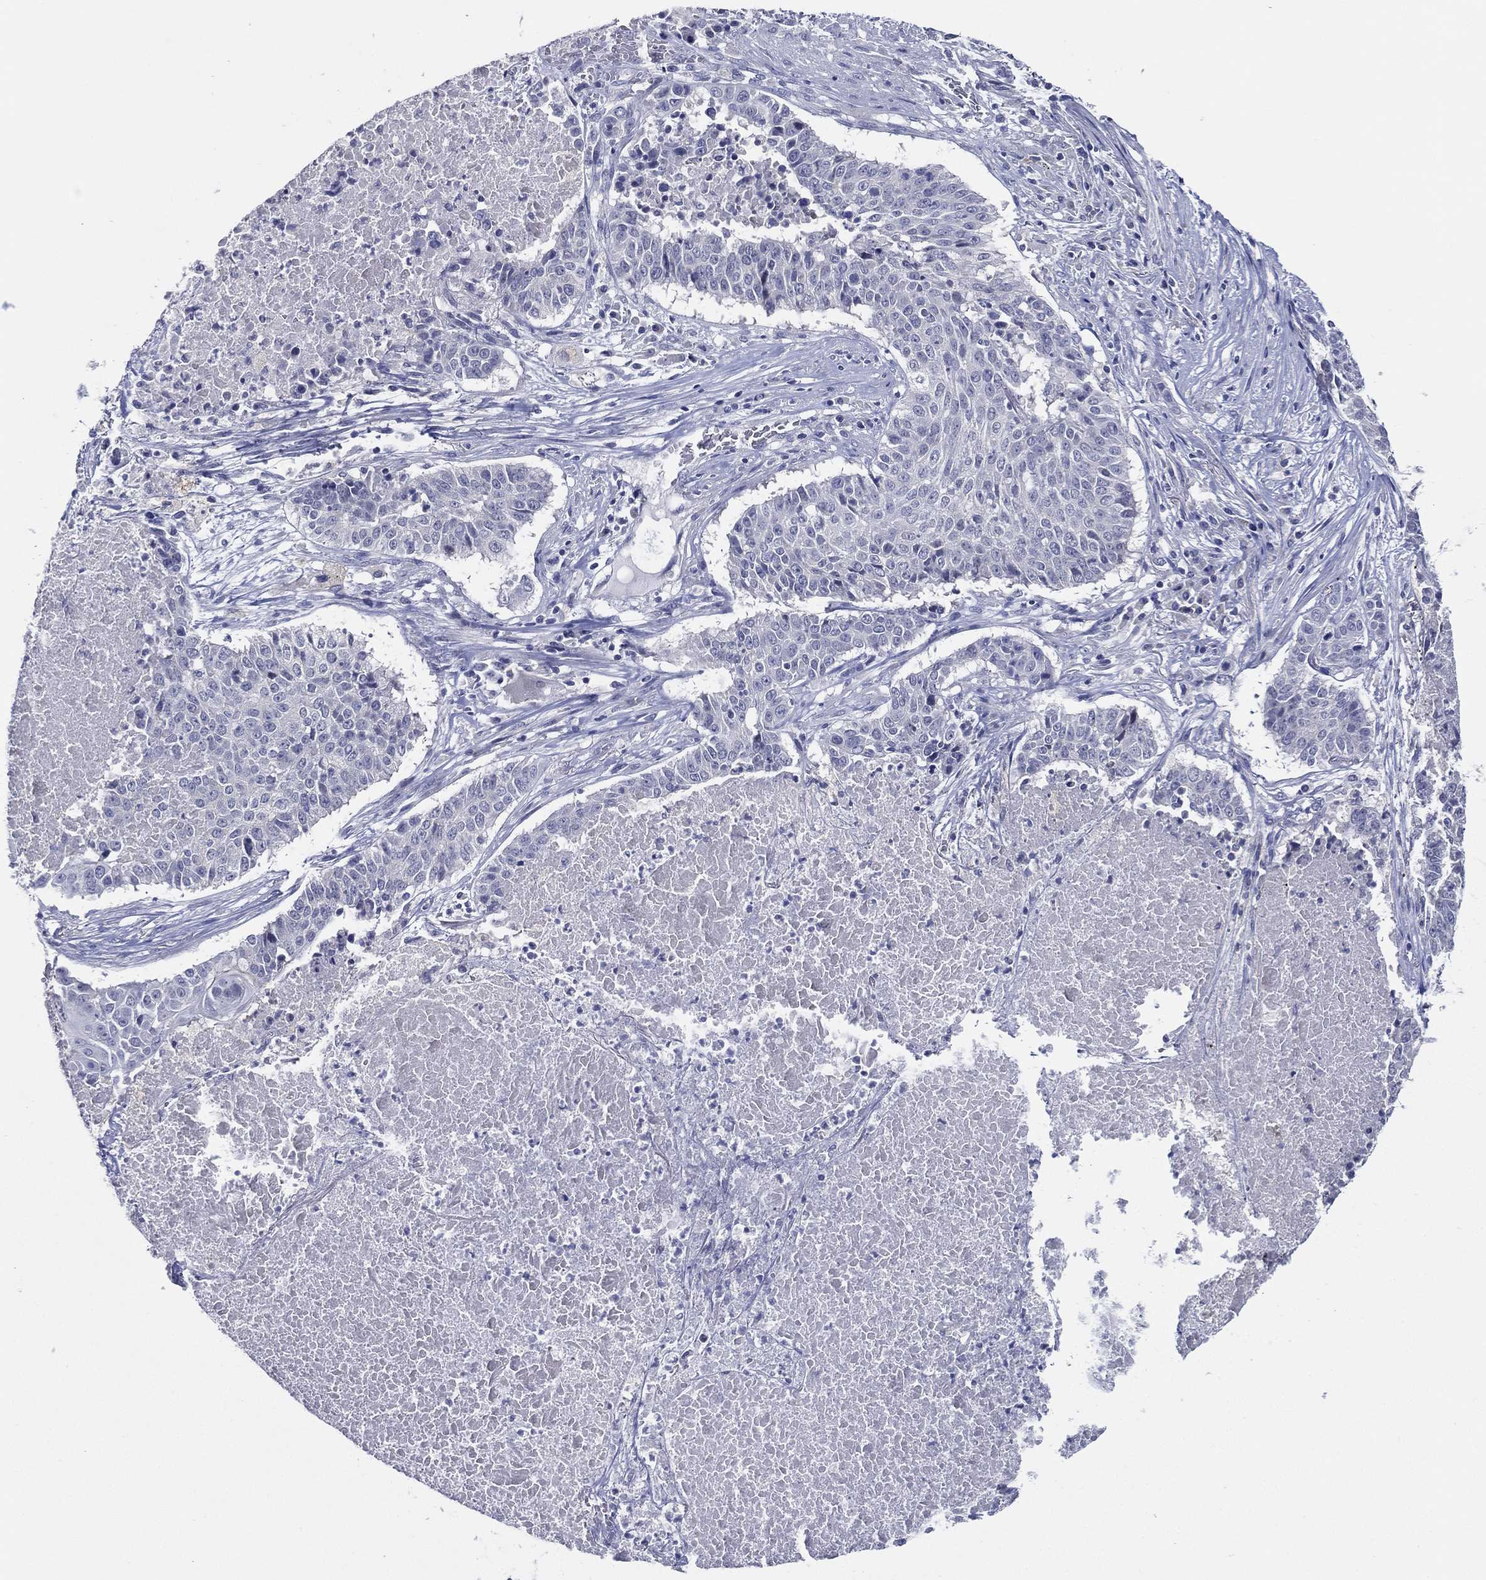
{"staining": {"intensity": "negative", "quantity": "none", "location": "none"}, "tissue": "lung cancer", "cell_type": "Tumor cells", "image_type": "cancer", "snomed": [{"axis": "morphology", "description": "Squamous cell carcinoma, NOS"}, {"axis": "topography", "description": "Lung"}], "caption": "IHC micrograph of human squamous cell carcinoma (lung) stained for a protein (brown), which displays no expression in tumor cells.", "gene": "SLC13A4", "patient": {"sex": "male", "age": 64}}